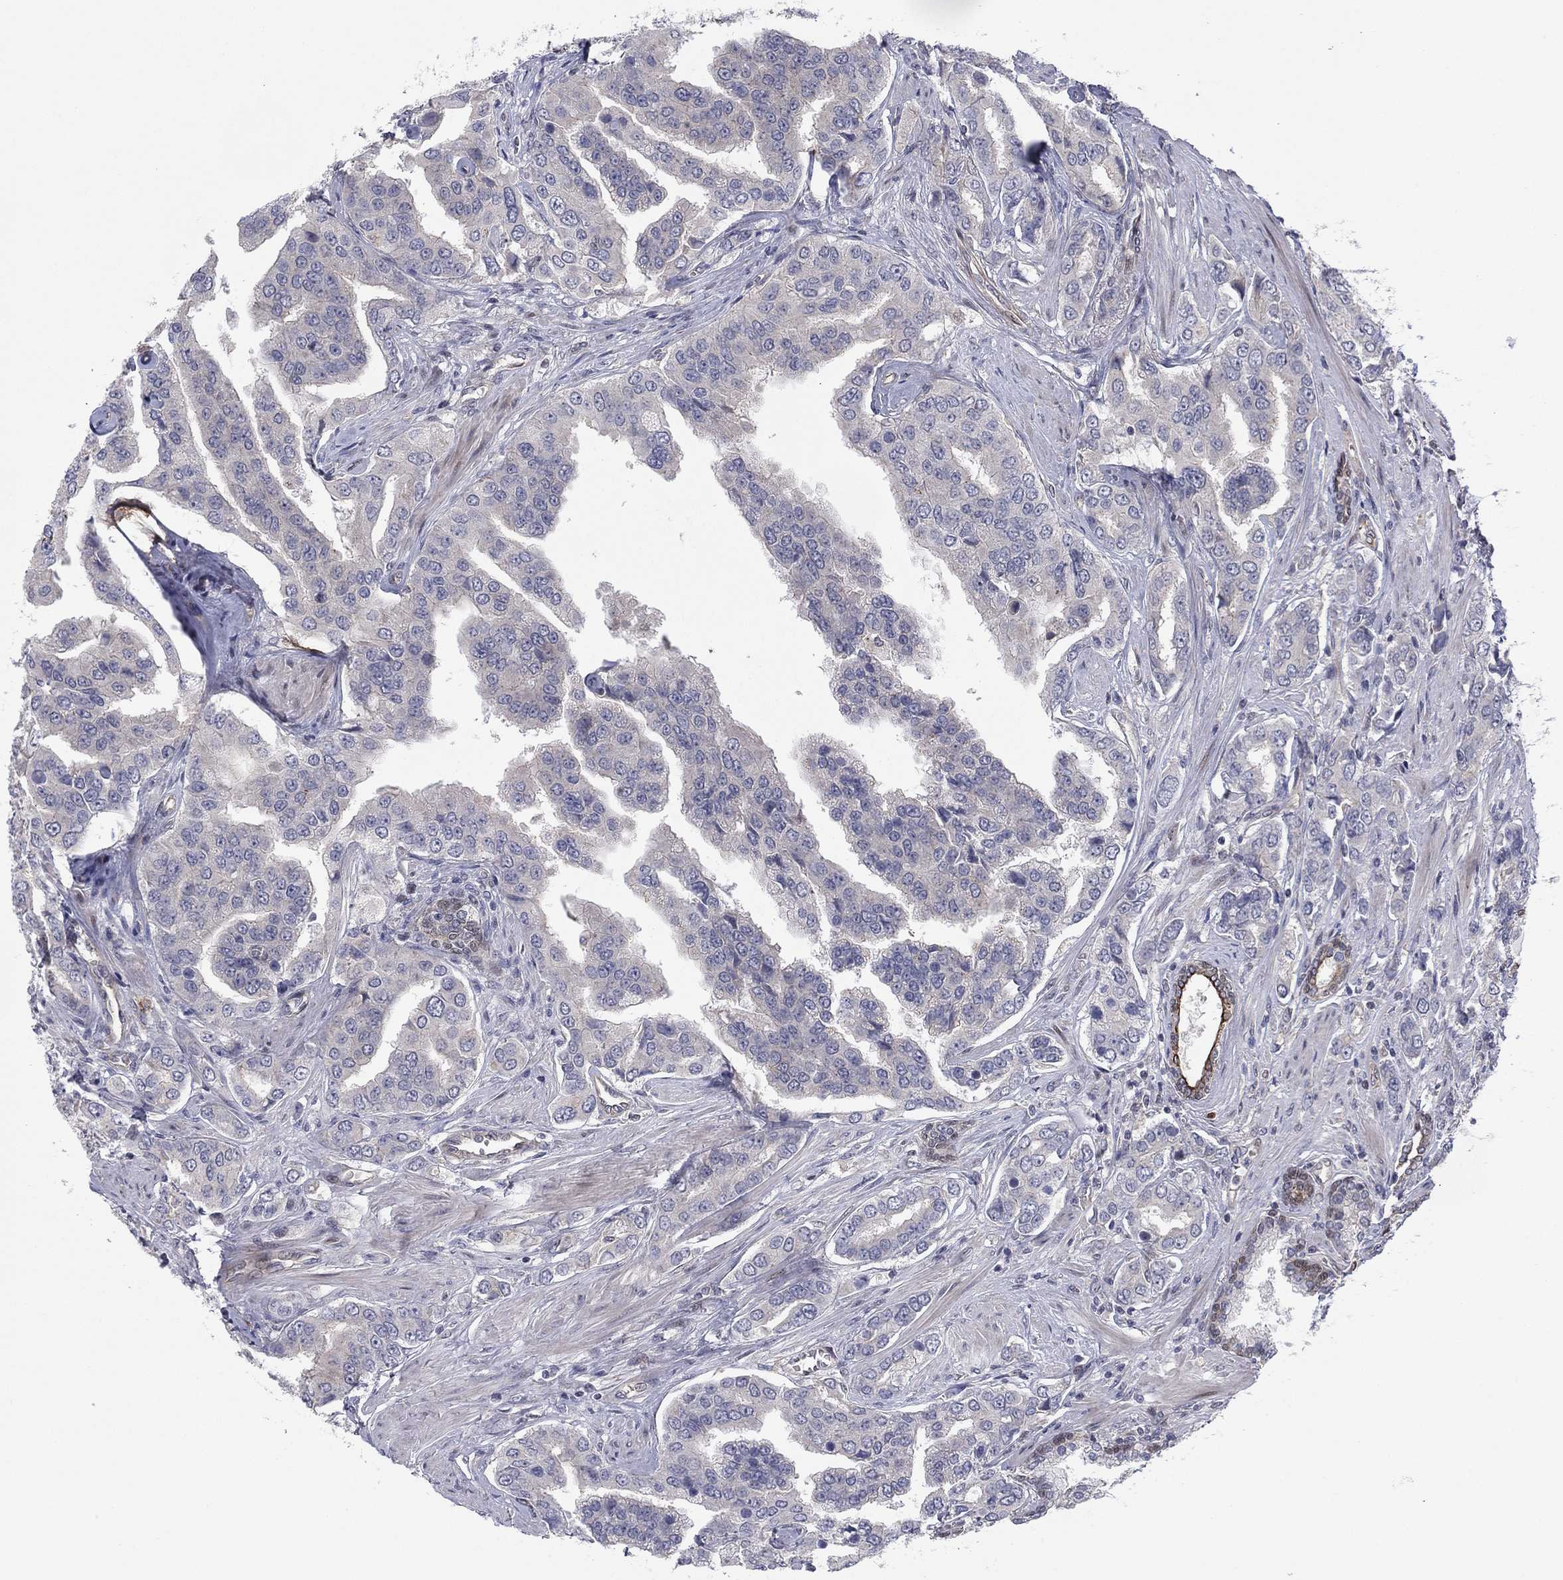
{"staining": {"intensity": "negative", "quantity": "none", "location": "none"}, "tissue": "prostate cancer", "cell_type": "Tumor cells", "image_type": "cancer", "snomed": [{"axis": "morphology", "description": "Adenocarcinoma, NOS"}, {"axis": "topography", "description": "Prostate and seminal vesicle, NOS"}, {"axis": "topography", "description": "Prostate"}], "caption": "Adenocarcinoma (prostate) was stained to show a protein in brown. There is no significant expression in tumor cells.", "gene": "BCL11A", "patient": {"sex": "male", "age": 69}}